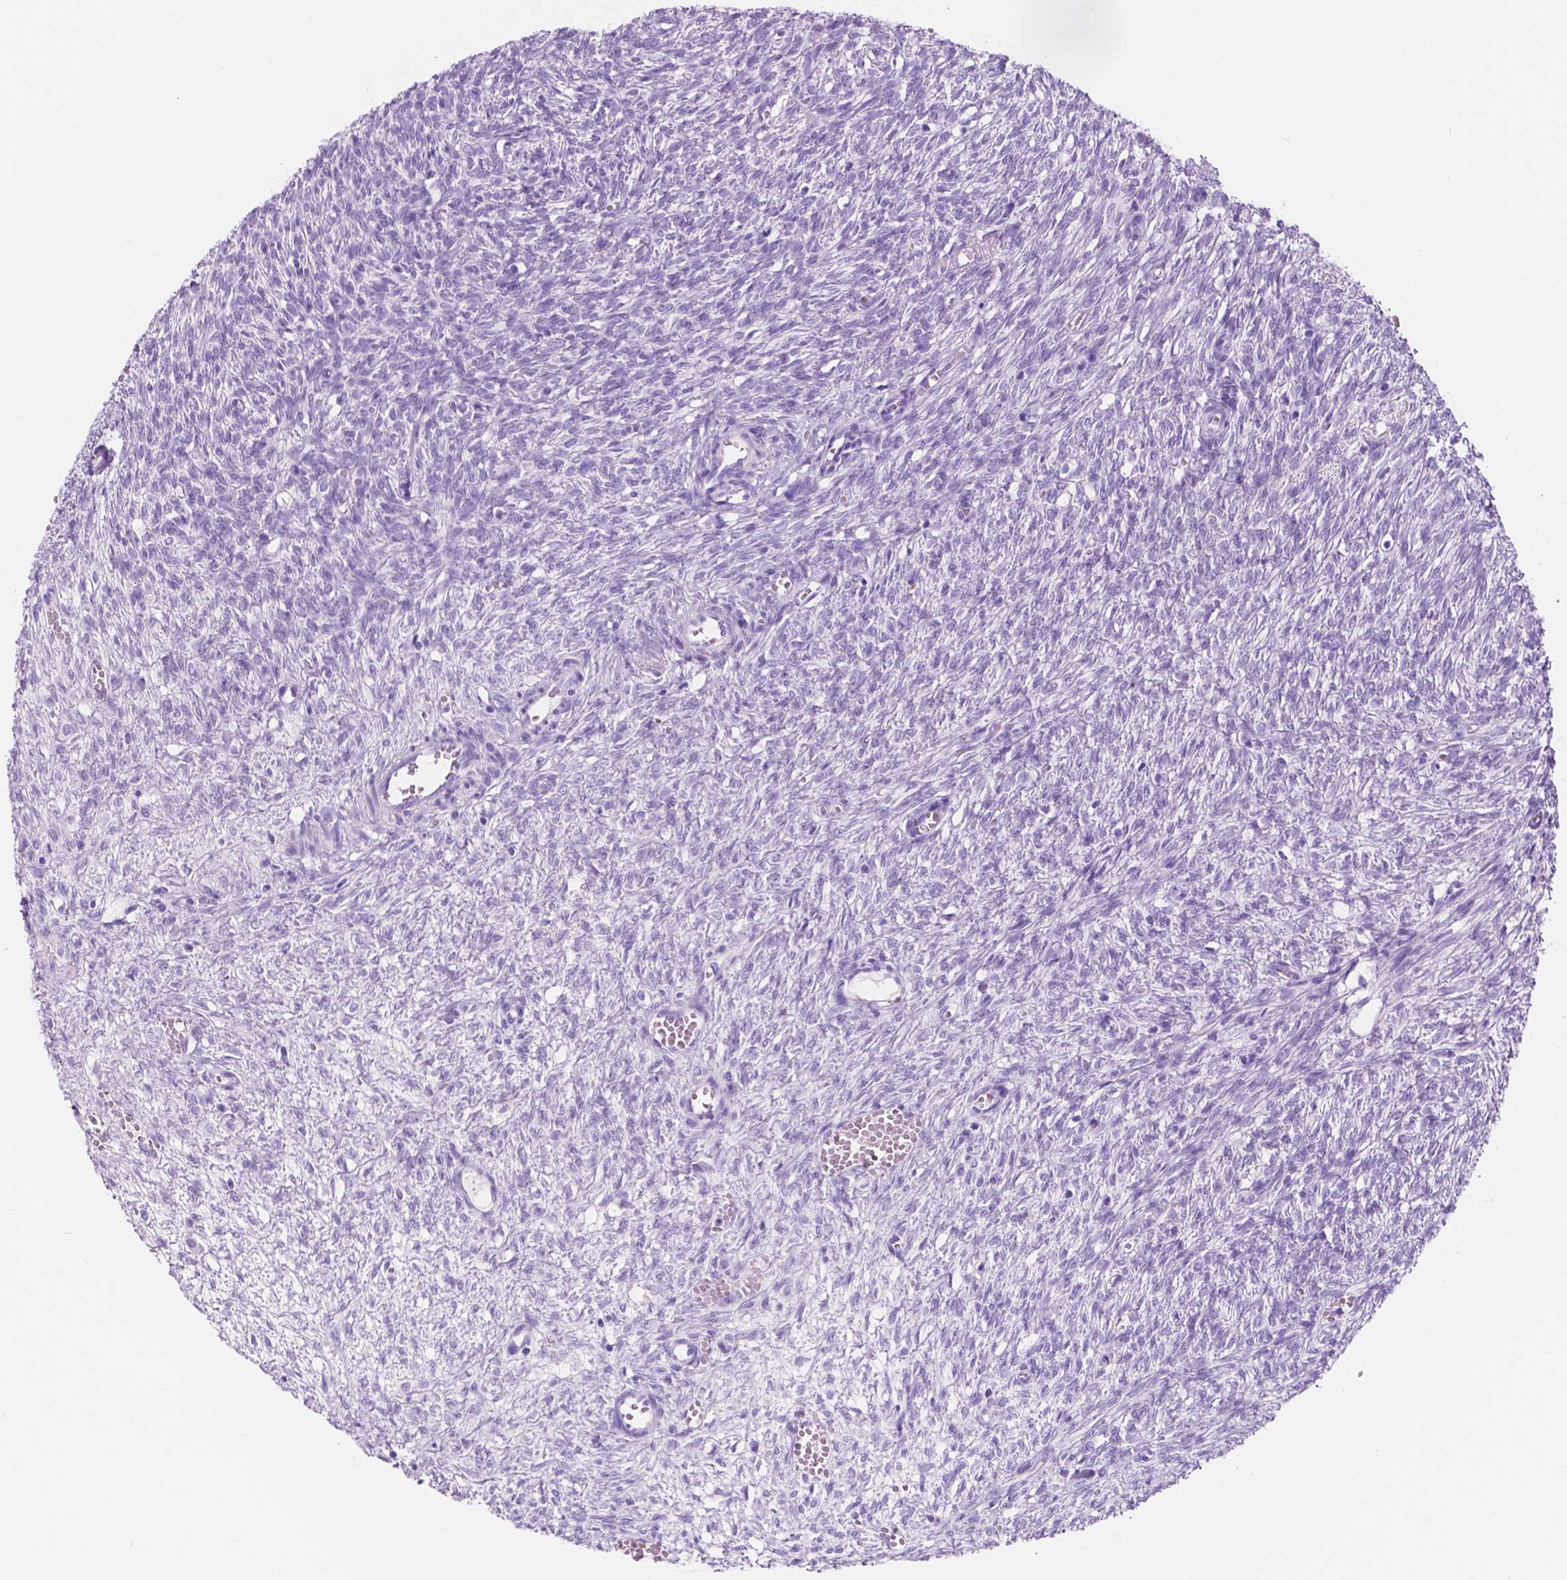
{"staining": {"intensity": "negative", "quantity": "none", "location": "none"}, "tissue": "ovary", "cell_type": "Ovarian stroma cells", "image_type": "normal", "snomed": [{"axis": "morphology", "description": "Normal tissue, NOS"}, {"axis": "topography", "description": "Ovary"}], "caption": "Human ovary stained for a protein using IHC reveals no positivity in ovarian stroma cells.", "gene": "CUZD1", "patient": {"sex": "female", "age": 46}}